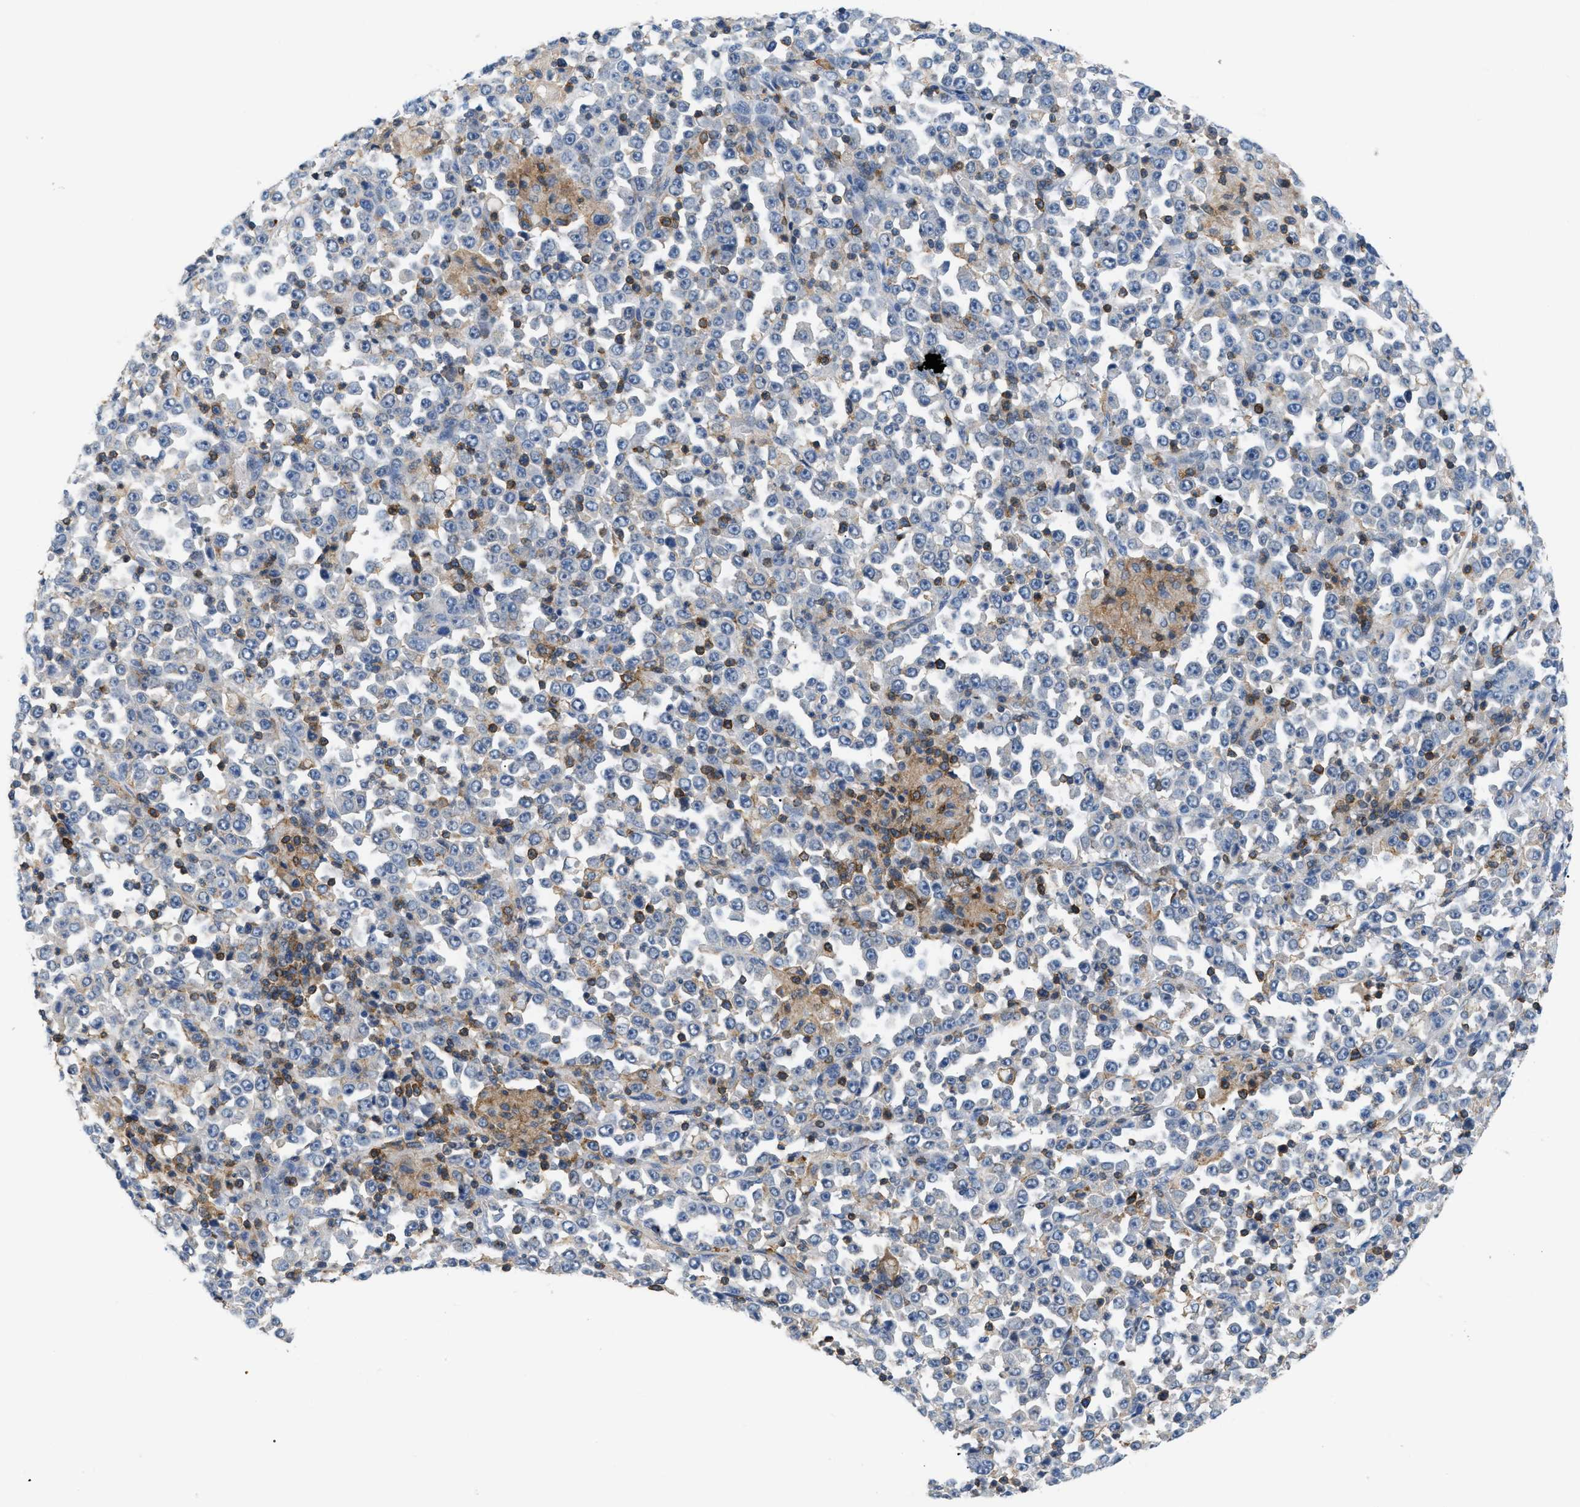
{"staining": {"intensity": "negative", "quantity": "none", "location": "none"}, "tissue": "stomach cancer", "cell_type": "Tumor cells", "image_type": "cancer", "snomed": [{"axis": "morphology", "description": "Normal tissue, NOS"}, {"axis": "morphology", "description": "Adenocarcinoma, NOS"}, {"axis": "topography", "description": "Stomach, upper"}, {"axis": "topography", "description": "Stomach"}], "caption": "Immunohistochemistry micrograph of stomach cancer stained for a protein (brown), which shows no expression in tumor cells.", "gene": "INPP5D", "patient": {"sex": "male", "age": 59}}